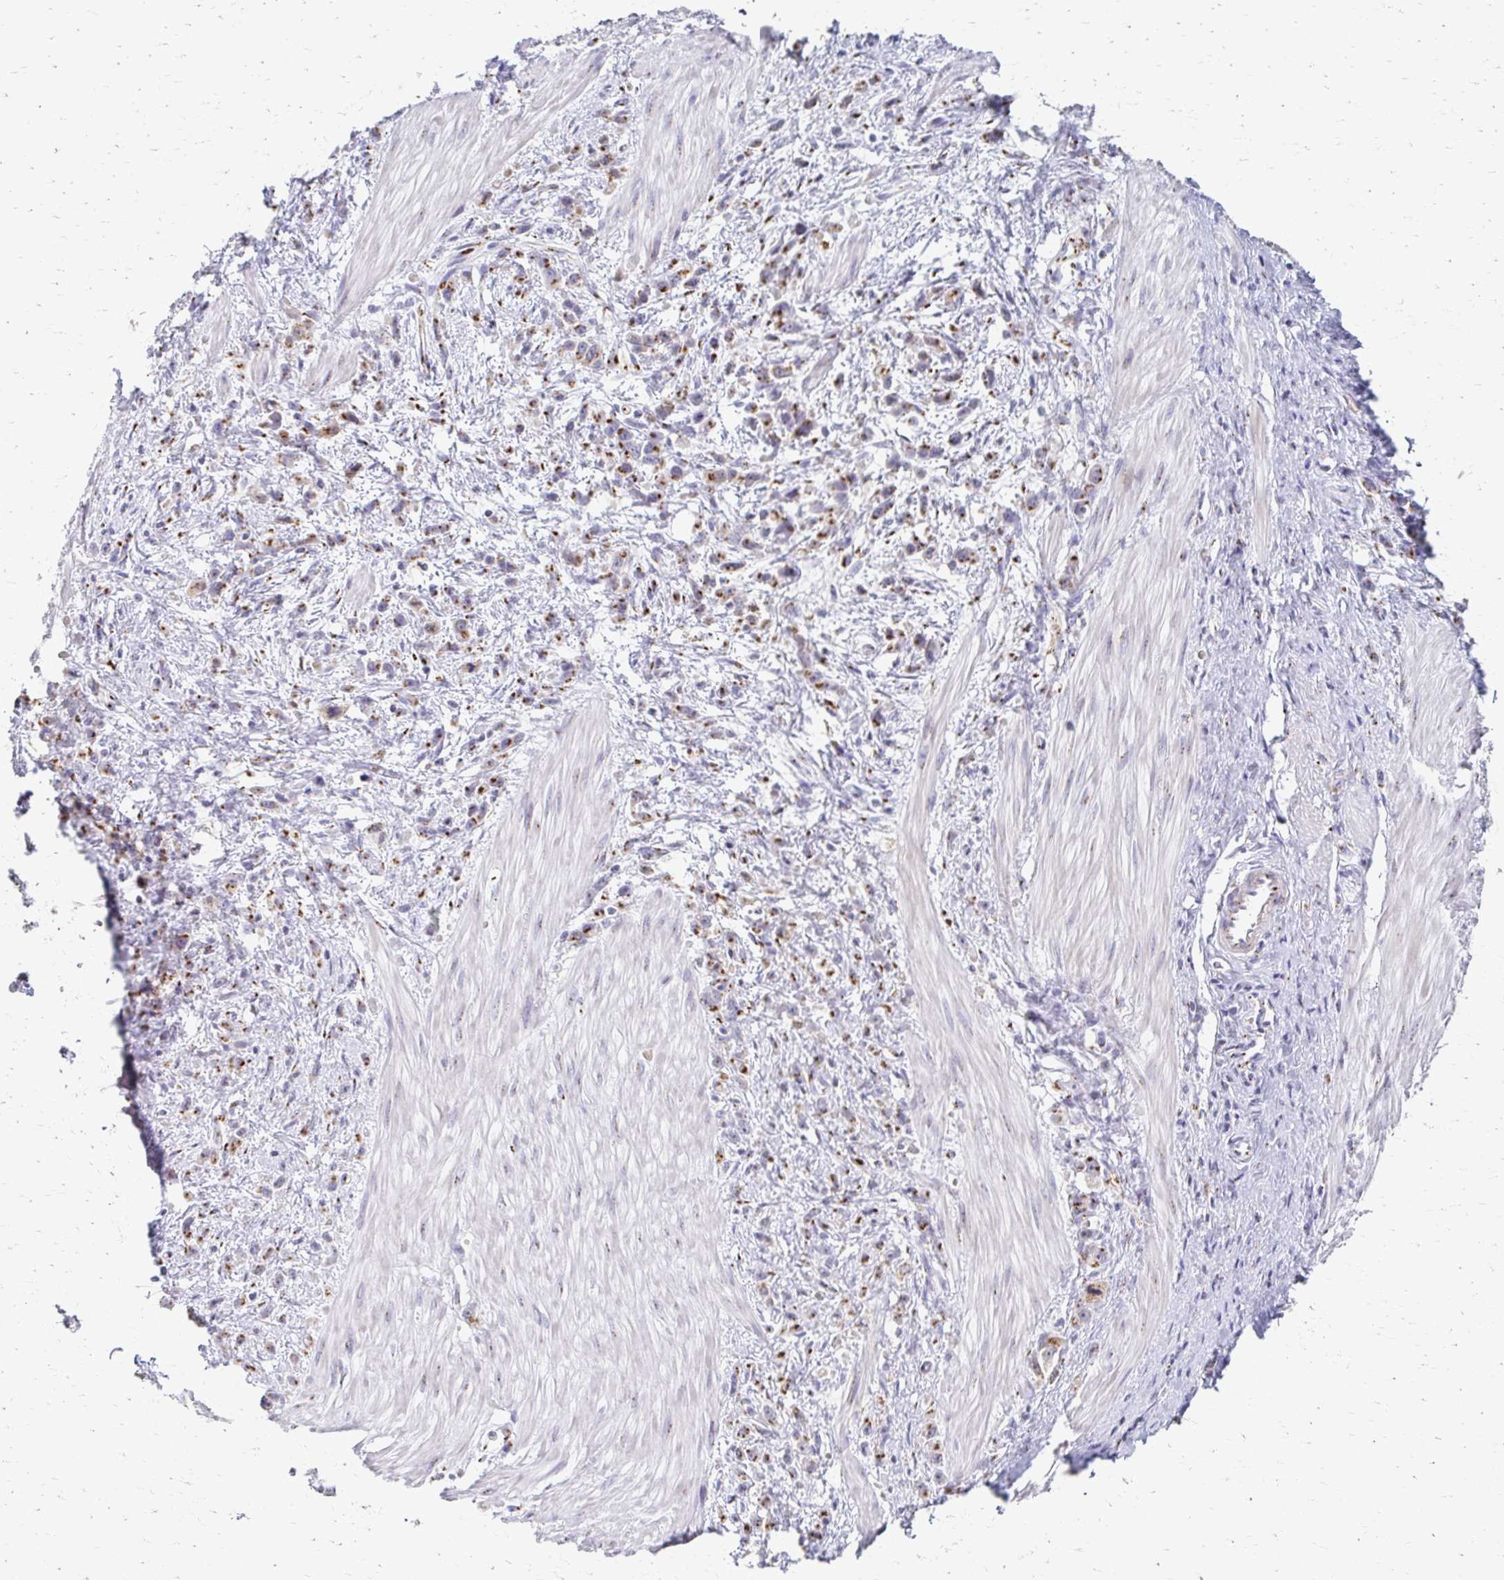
{"staining": {"intensity": "moderate", "quantity": ">75%", "location": "cytoplasmic/membranous"}, "tissue": "stomach cancer", "cell_type": "Tumor cells", "image_type": "cancer", "snomed": [{"axis": "morphology", "description": "Adenocarcinoma, NOS"}, {"axis": "topography", "description": "Stomach"}], "caption": "Tumor cells display moderate cytoplasmic/membranous expression in approximately >75% of cells in stomach cancer (adenocarcinoma).", "gene": "TM9SF1", "patient": {"sex": "male", "age": 47}}